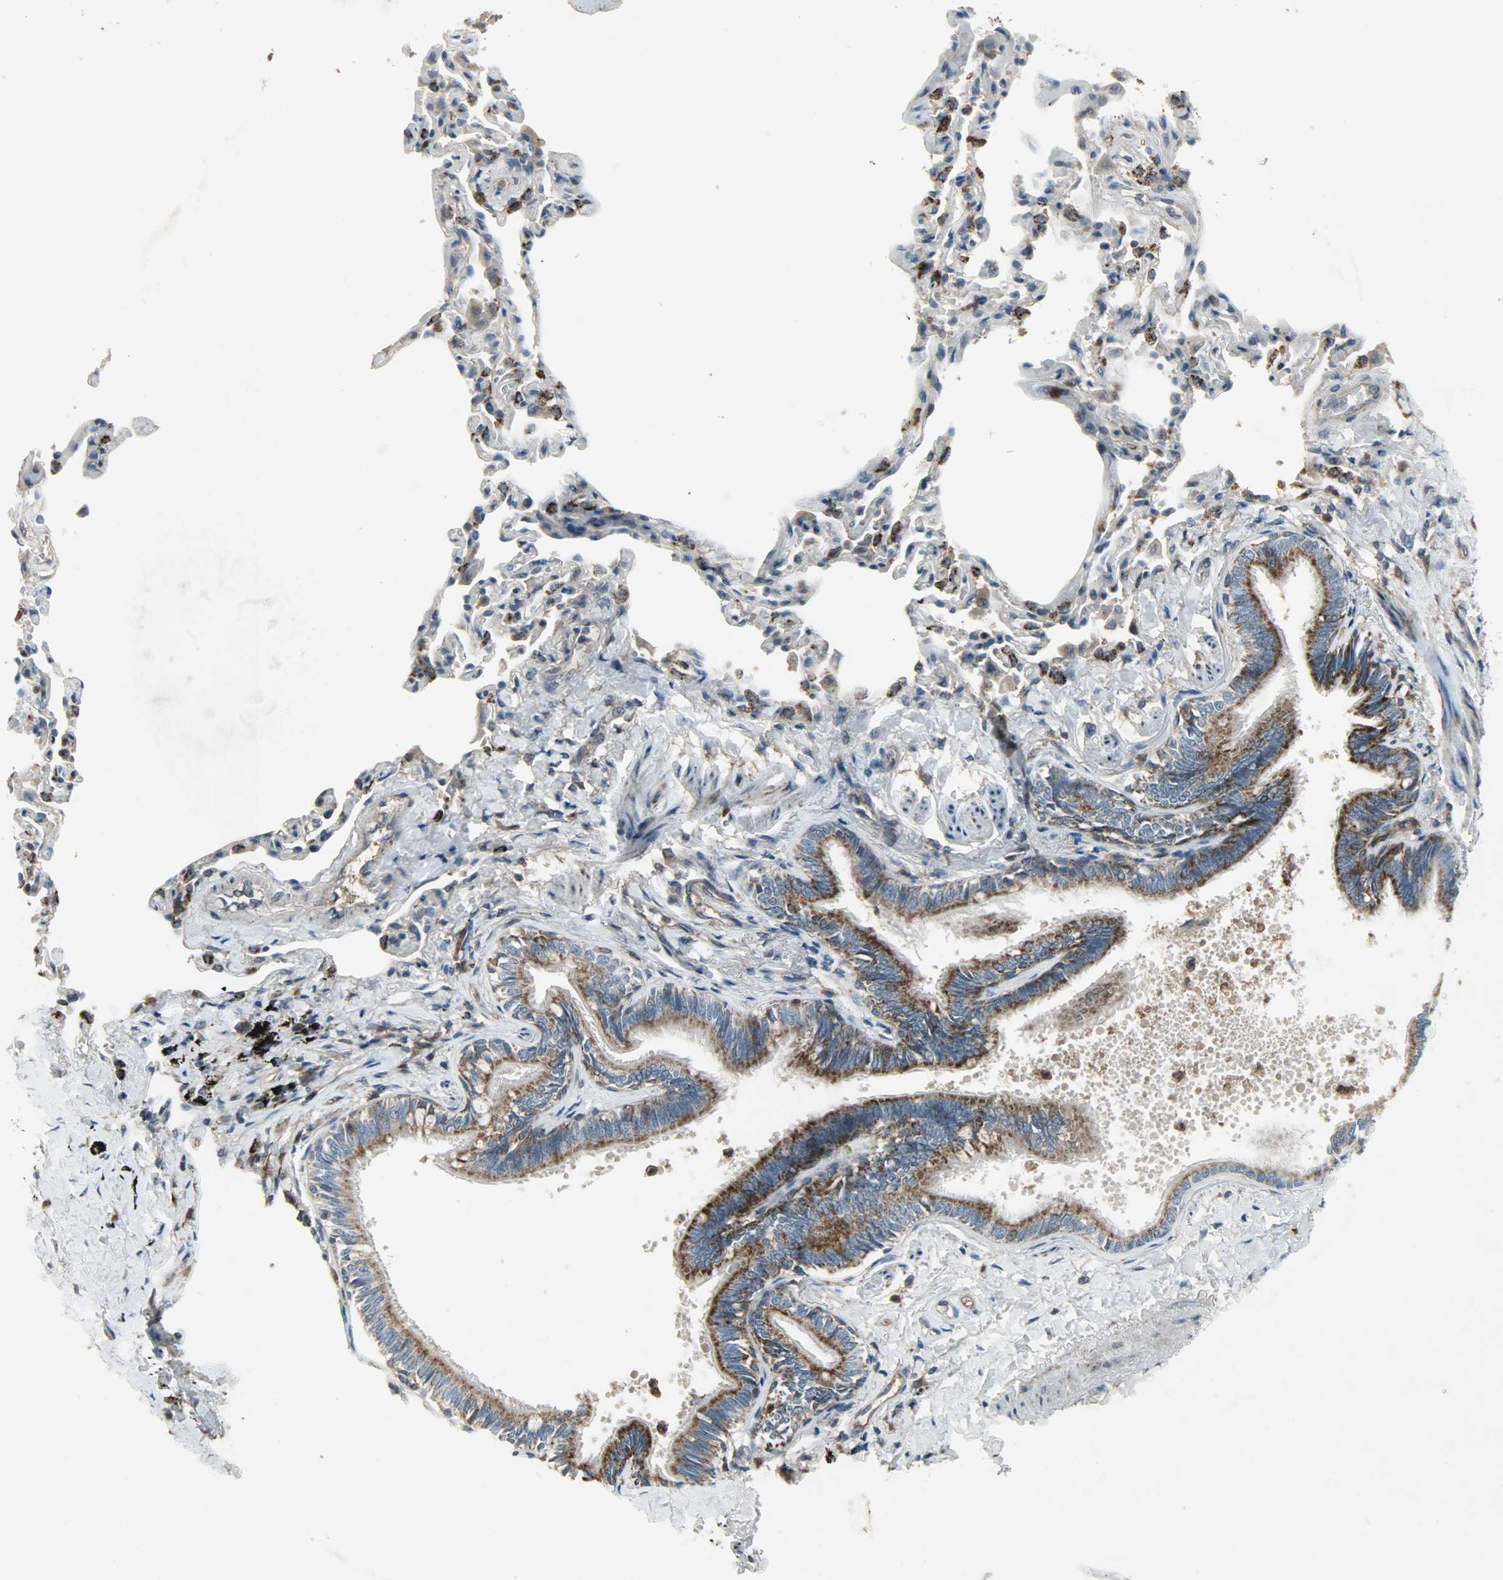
{"staining": {"intensity": "strong", "quantity": ">75%", "location": "cytoplasmic/membranous"}, "tissue": "bronchus", "cell_type": "Respiratory epithelial cells", "image_type": "normal", "snomed": [{"axis": "morphology", "description": "Normal tissue, NOS"}, {"axis": "topography", "description": "Lung"}], "caption": "Bronchus stained for a protein (brown) reveals strong cytoplasmic/membranous positive staining in approximately >75% of respiratory epithelial cells.", "gene": "AMT", "patient": {"sex": "male", "age": 64}}